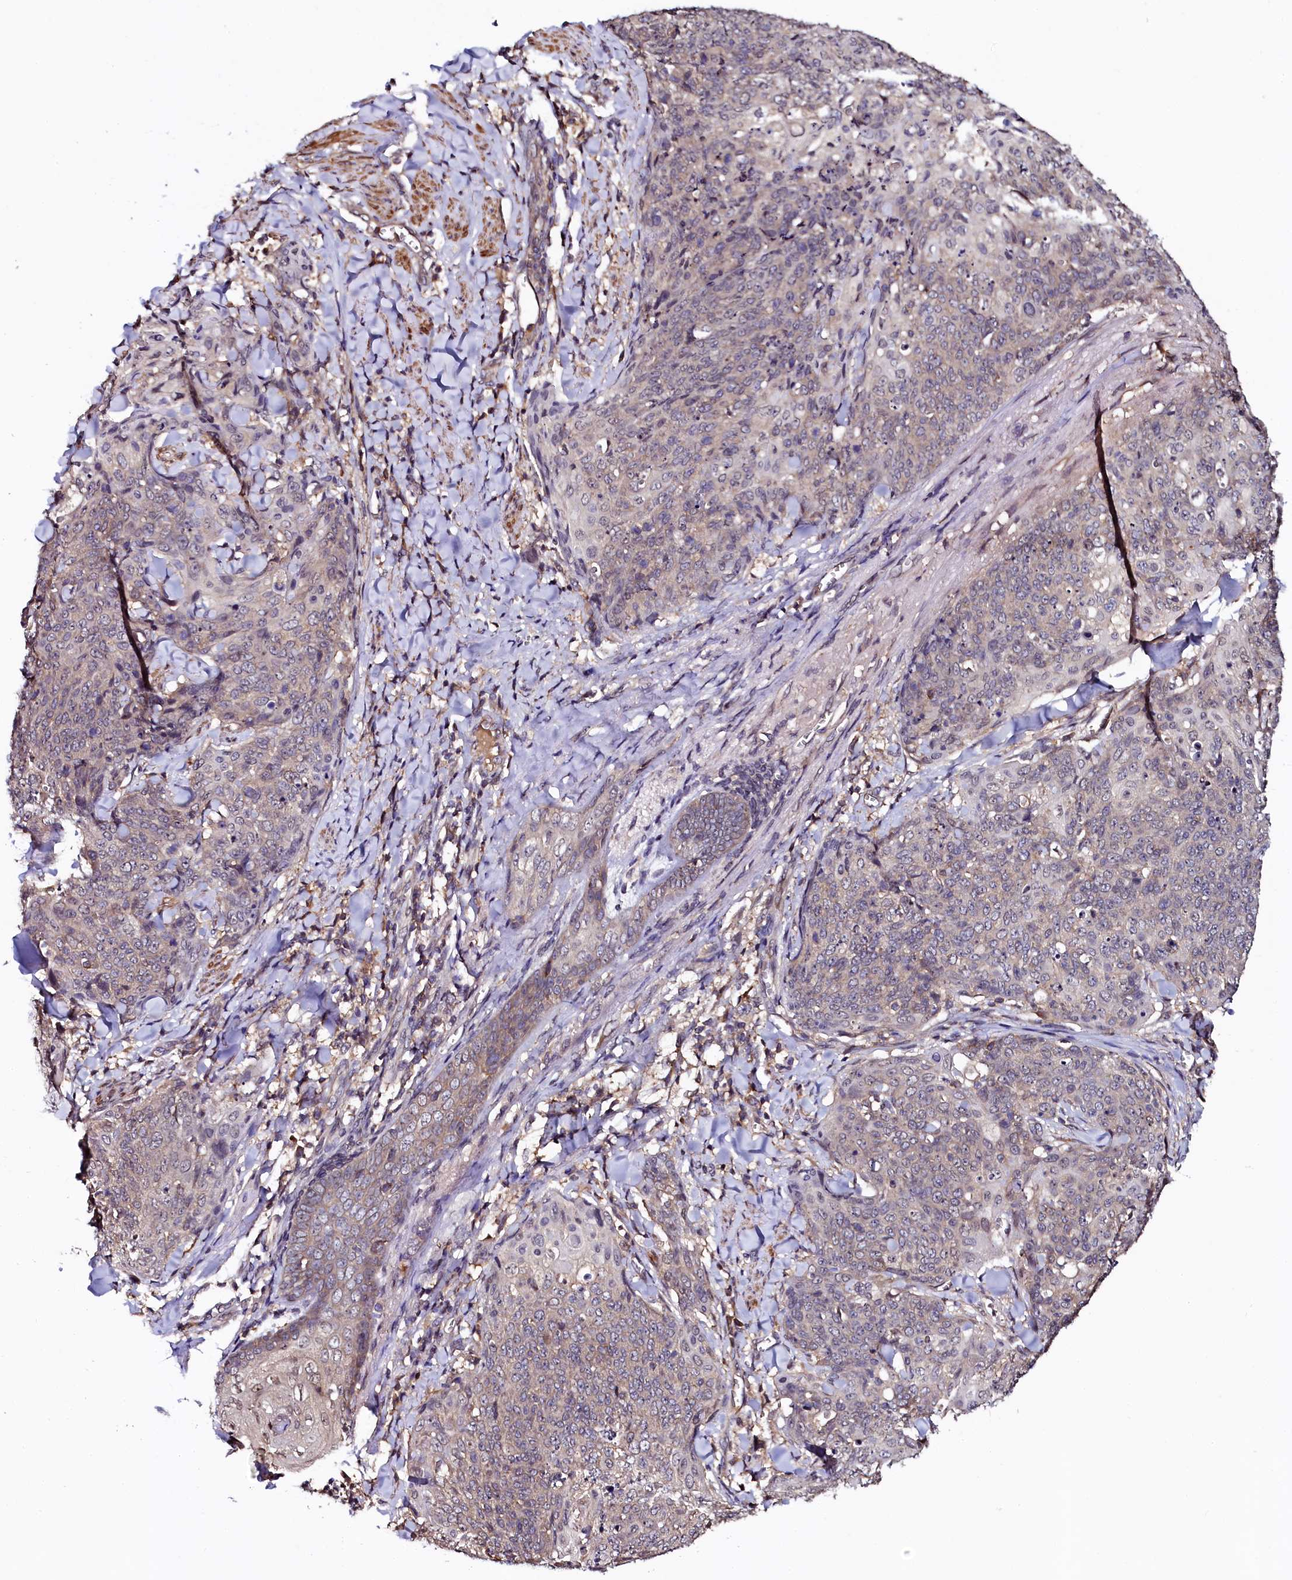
{"staining": {"intensity": "negative", "quantity": "none", "location": "none"}, "tissue": "skin cancer", "cell_type": "Tumor cells", "image_type": "cancer", "snomed": [{"axis": "morphology", "description": "Squamous cell carcinoma, NOS"}, {"axis": "topography", "description": "Skin"}, {"axis": "topography", "description": "Vulva"}], "caption": "Immunohistochemistry histopathology image of skin cancer stained for a protein (brown), which shows no positivity in tumor cells.", "gene": "N4BP1", "patient": {"sex": "female", "age": 85}}